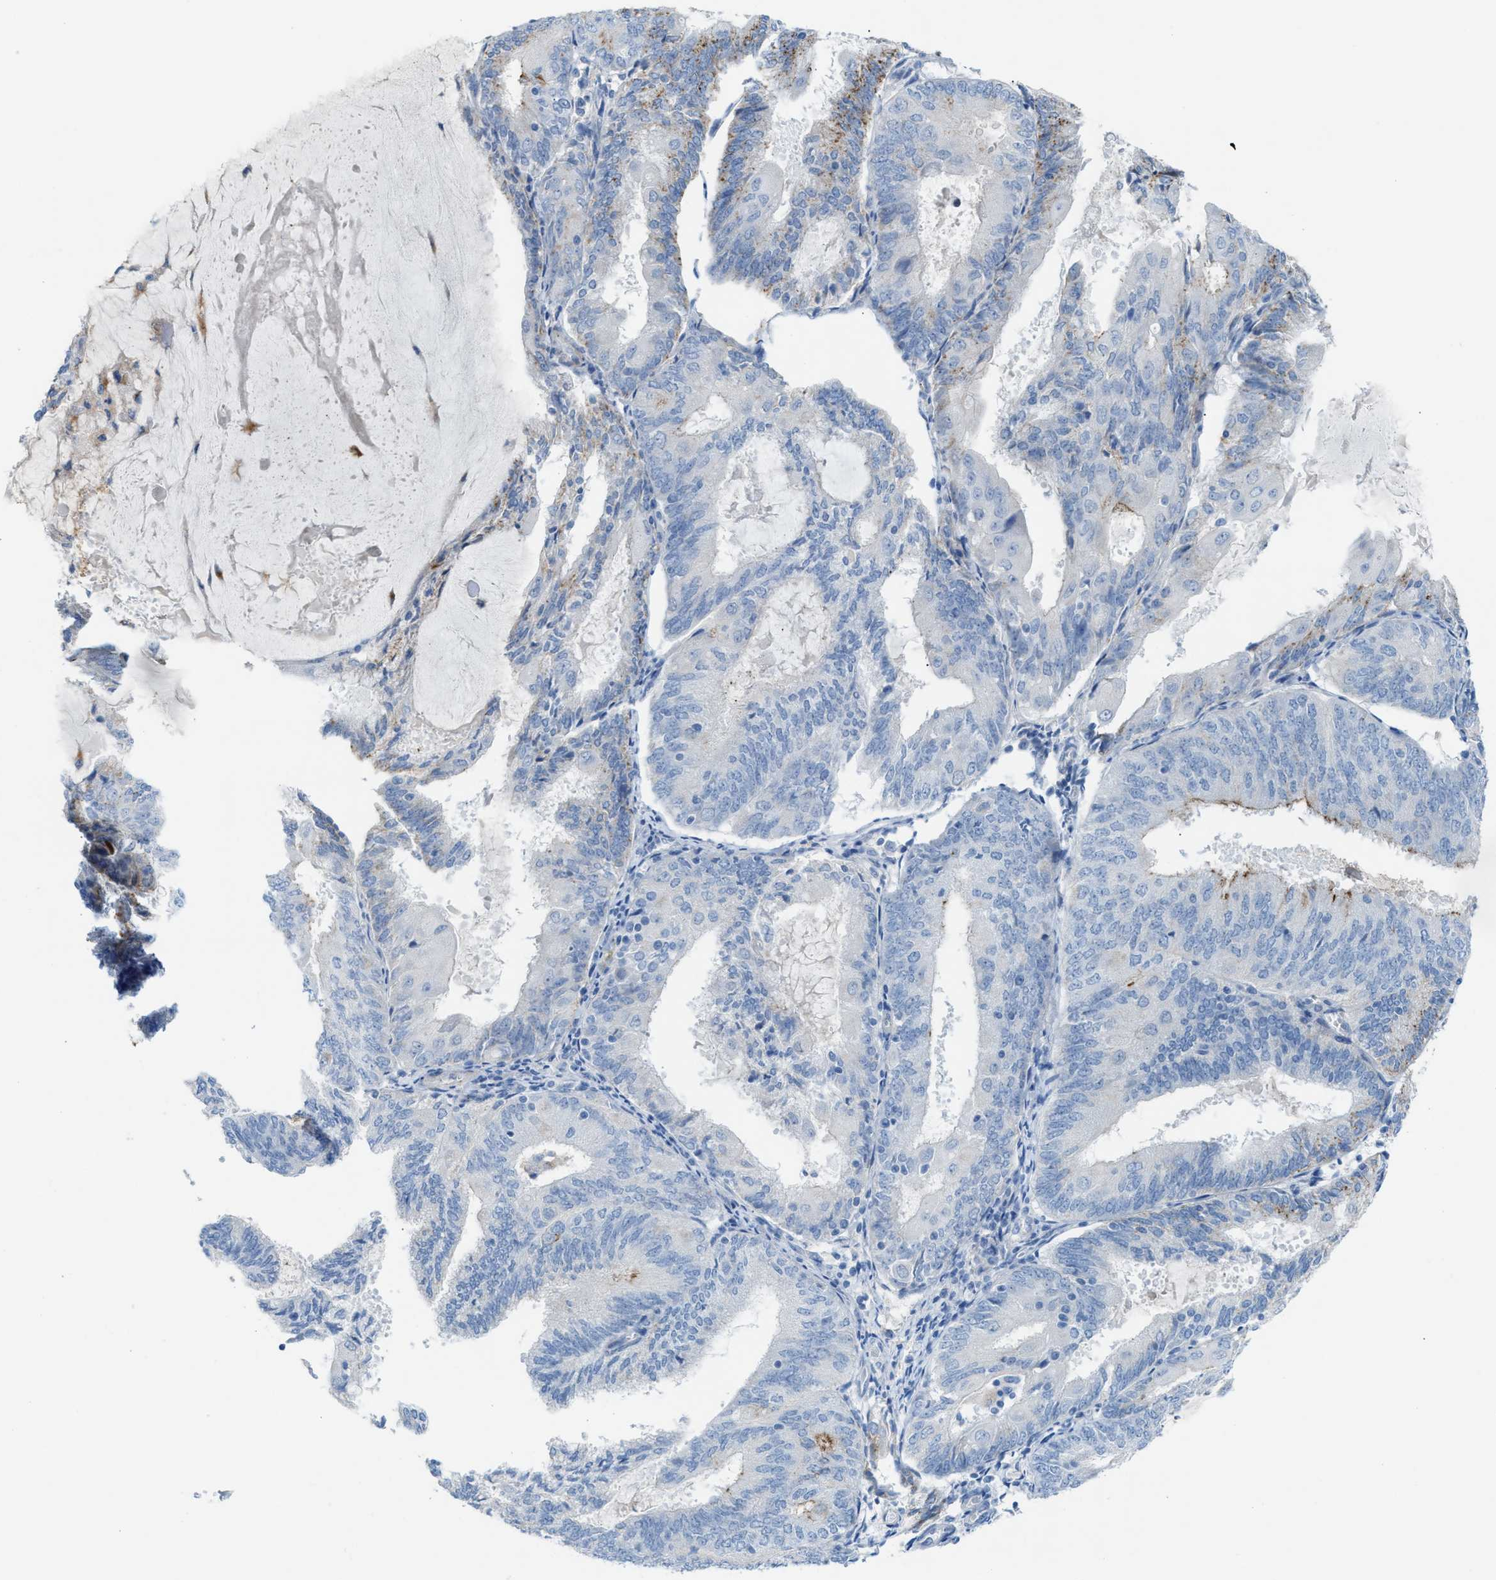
{"staining": {"intensity": "moderate", "quantity": "<25%", "location": "cytoplasmic/membranous"}, "tissue": "endometrial cancer", "cell_type": "Tumor cells", "image_type": "cancer", "snomed": [{"axis": "morphology", "description": "Adenocarcinoma, NOS"}, {"axis": "topography", "description": "Endometrium"}], "caption": "The histopathology image demonstrates staining of adenocarcinoma (endometrial), revealing moderate cytoplasmic/membranous protein expression (brown color) within tumor cells. Ihc stains the protein of interest in brown and the nuclei are stained blue.", "gene": "ASPA", "patient": {"sex": "female", "age": 81}}